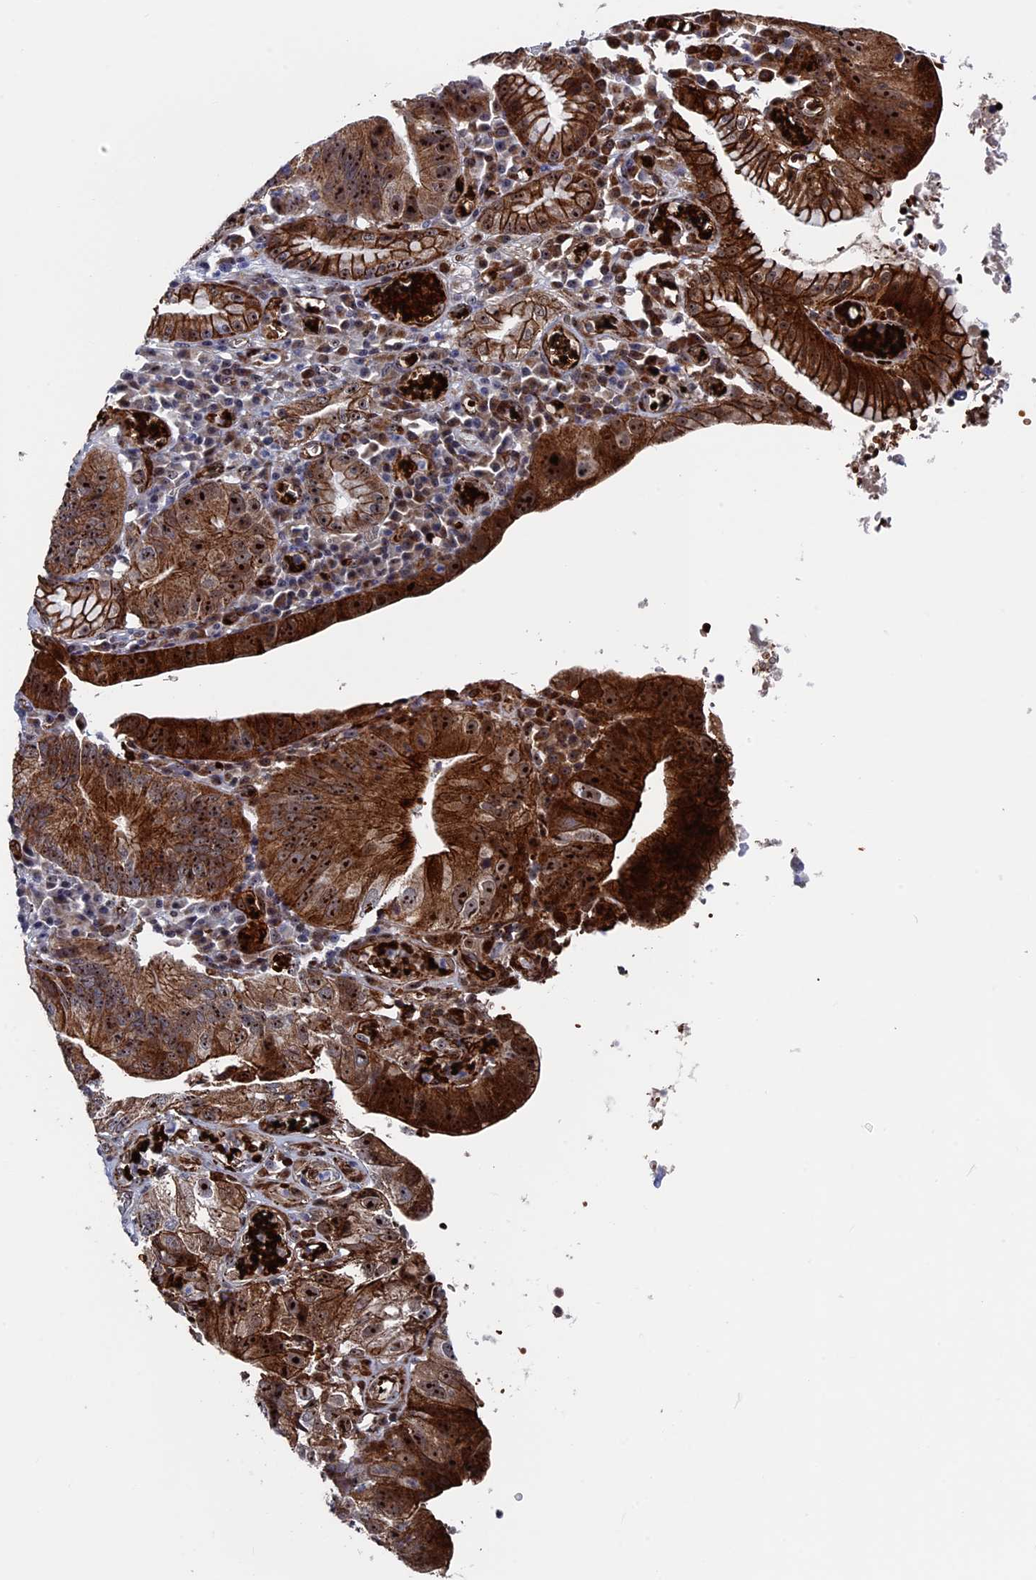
{"staining": {"intensity": "strong", "quantity": ">75%", "location": "cytoplasmic/membranous,nuclear"}, "tissue": "stomach cancer", "cell_type": "Tumor cells", "image_type": "cancer", "snomed": [{"axis": "morphology", "description": "Adenocarcinoma, NOS"}, {"axis": "topography", "description": "Stomach"}], "caption": "Tumor cells demonstrate high levels of strong cytoplasmic/membranous and nuclear staining in about >75% of cells in human adenocarcinoma (stomach). Using DAB (3,3'-diaminobenzidine) (brown) and hematoxylin (blue) stains, captured at high magnification using brightfield microscopy.", "gene": "EXOSC9", "patient": {"sex": "male", "age": 59}}